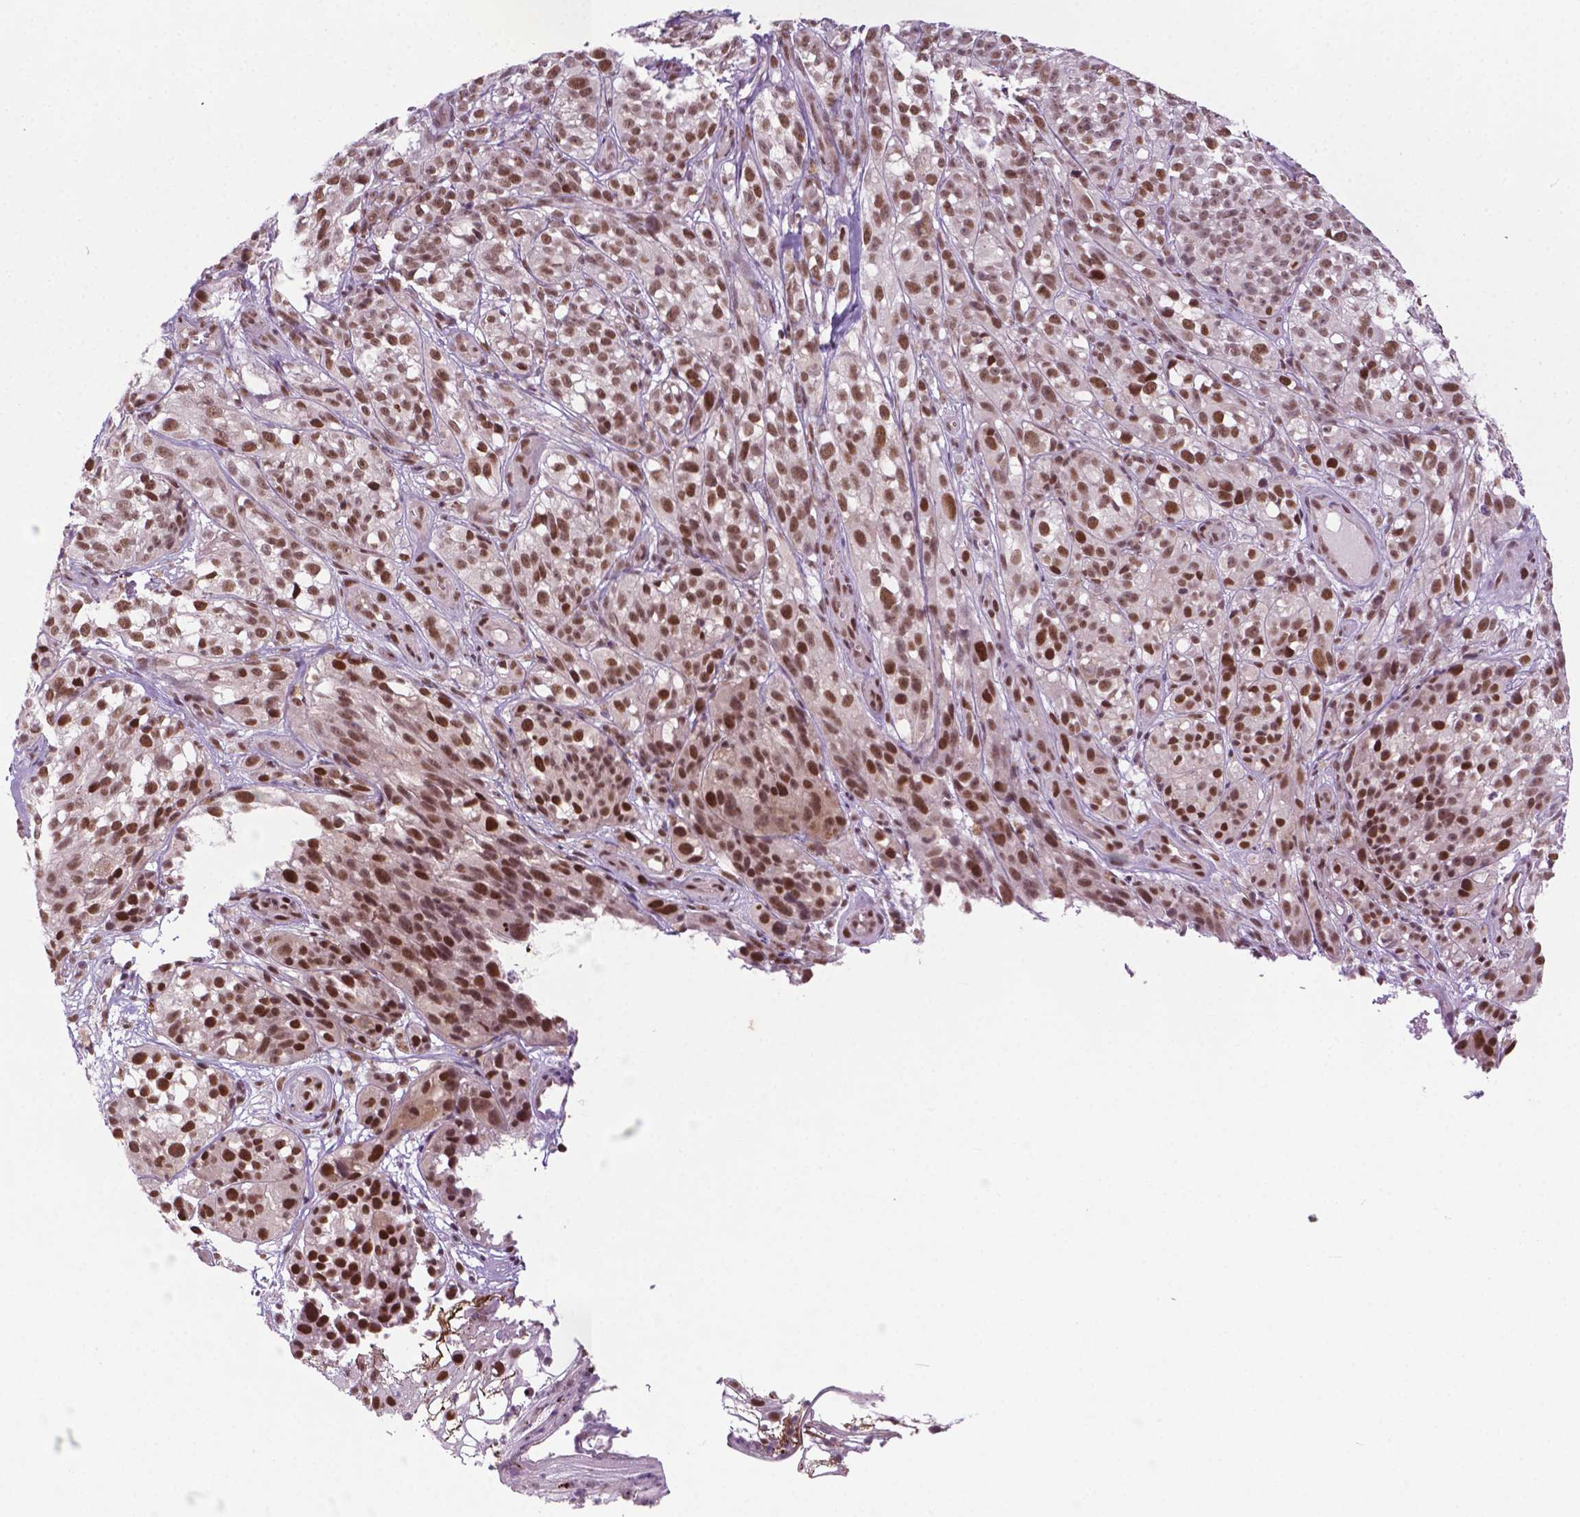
{"staining": {"intensity": "moderate", "quantity": ">75%", "location": "nuclear"}, "tissue": "melanoma", "cell_type": "Tumor cells", "image_type": "cancer", "snomed": [{"axis": "morphology", "description": "Malignant melanoma, NOS"}, {"axis": "topography", "description": "Skin"}], "caption": "A brown stain highlights moderate nuclear expression of a protein in human malignant melanoma tumor cells. (DAB (3,3'-diaminobenzidine) IHC, brown staining for protein, blue staining for nuclei).", "gene": "PHAX", "patient": {"sex": "female", "age": 85}}